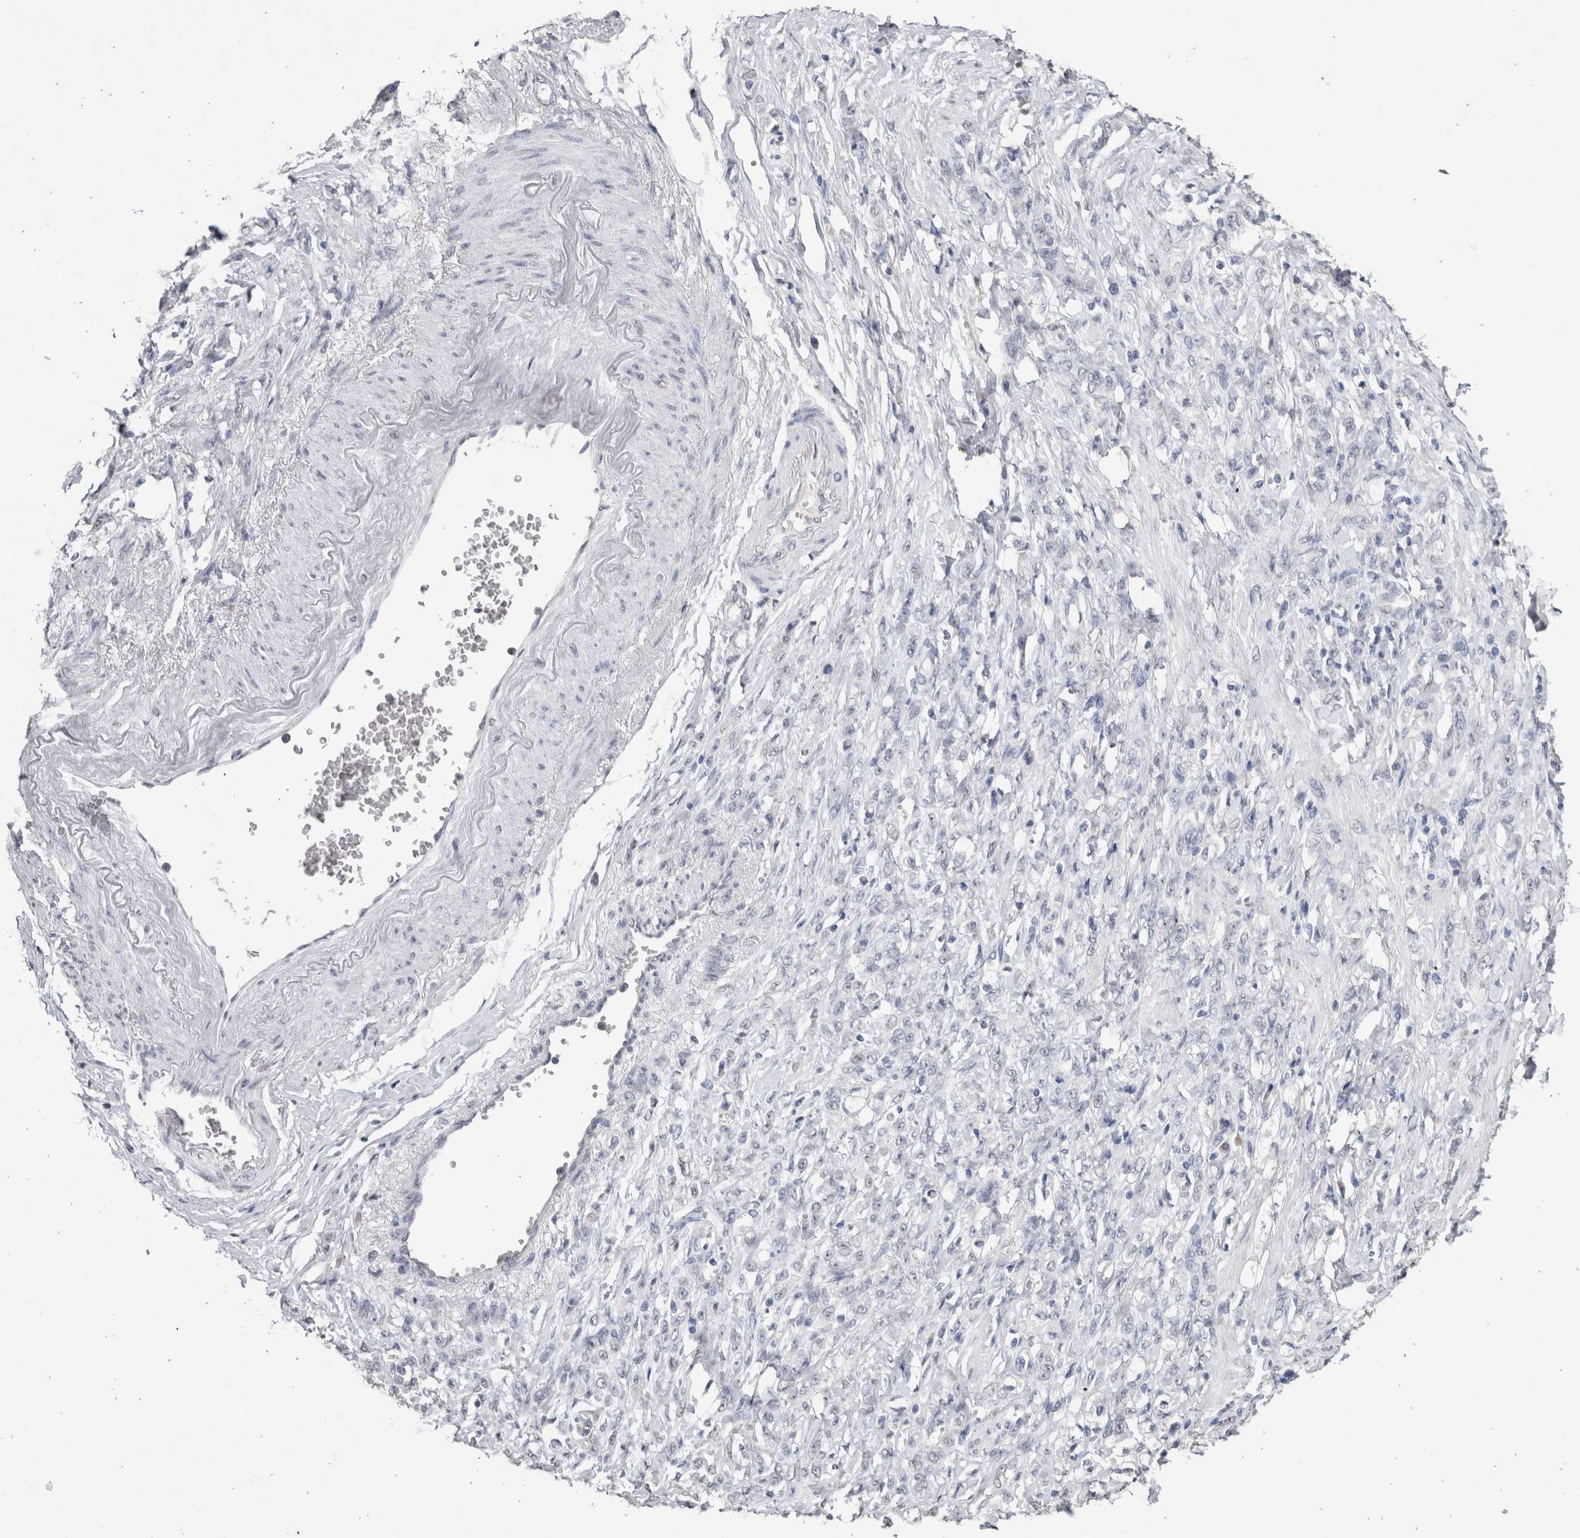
{"staining": {"intensity": "negative", "quantity": "none", "location": "none"}, "tissue": "stomach cancer", "cell_type": "Tumor cells", "image_type": "cancer", "snomed": [{"axis": "morphology", "description": "Adenocarcinoma, NOS"}, {"axis": "topography", "description": "Stomach"}], "caption": "This is a photomicrograph of IHC staining of stomach adenocarcinoma, which shows no staining in tumor cells.", "gene": "LGALS2", "patient": {"sex": "male", "age": 82}}